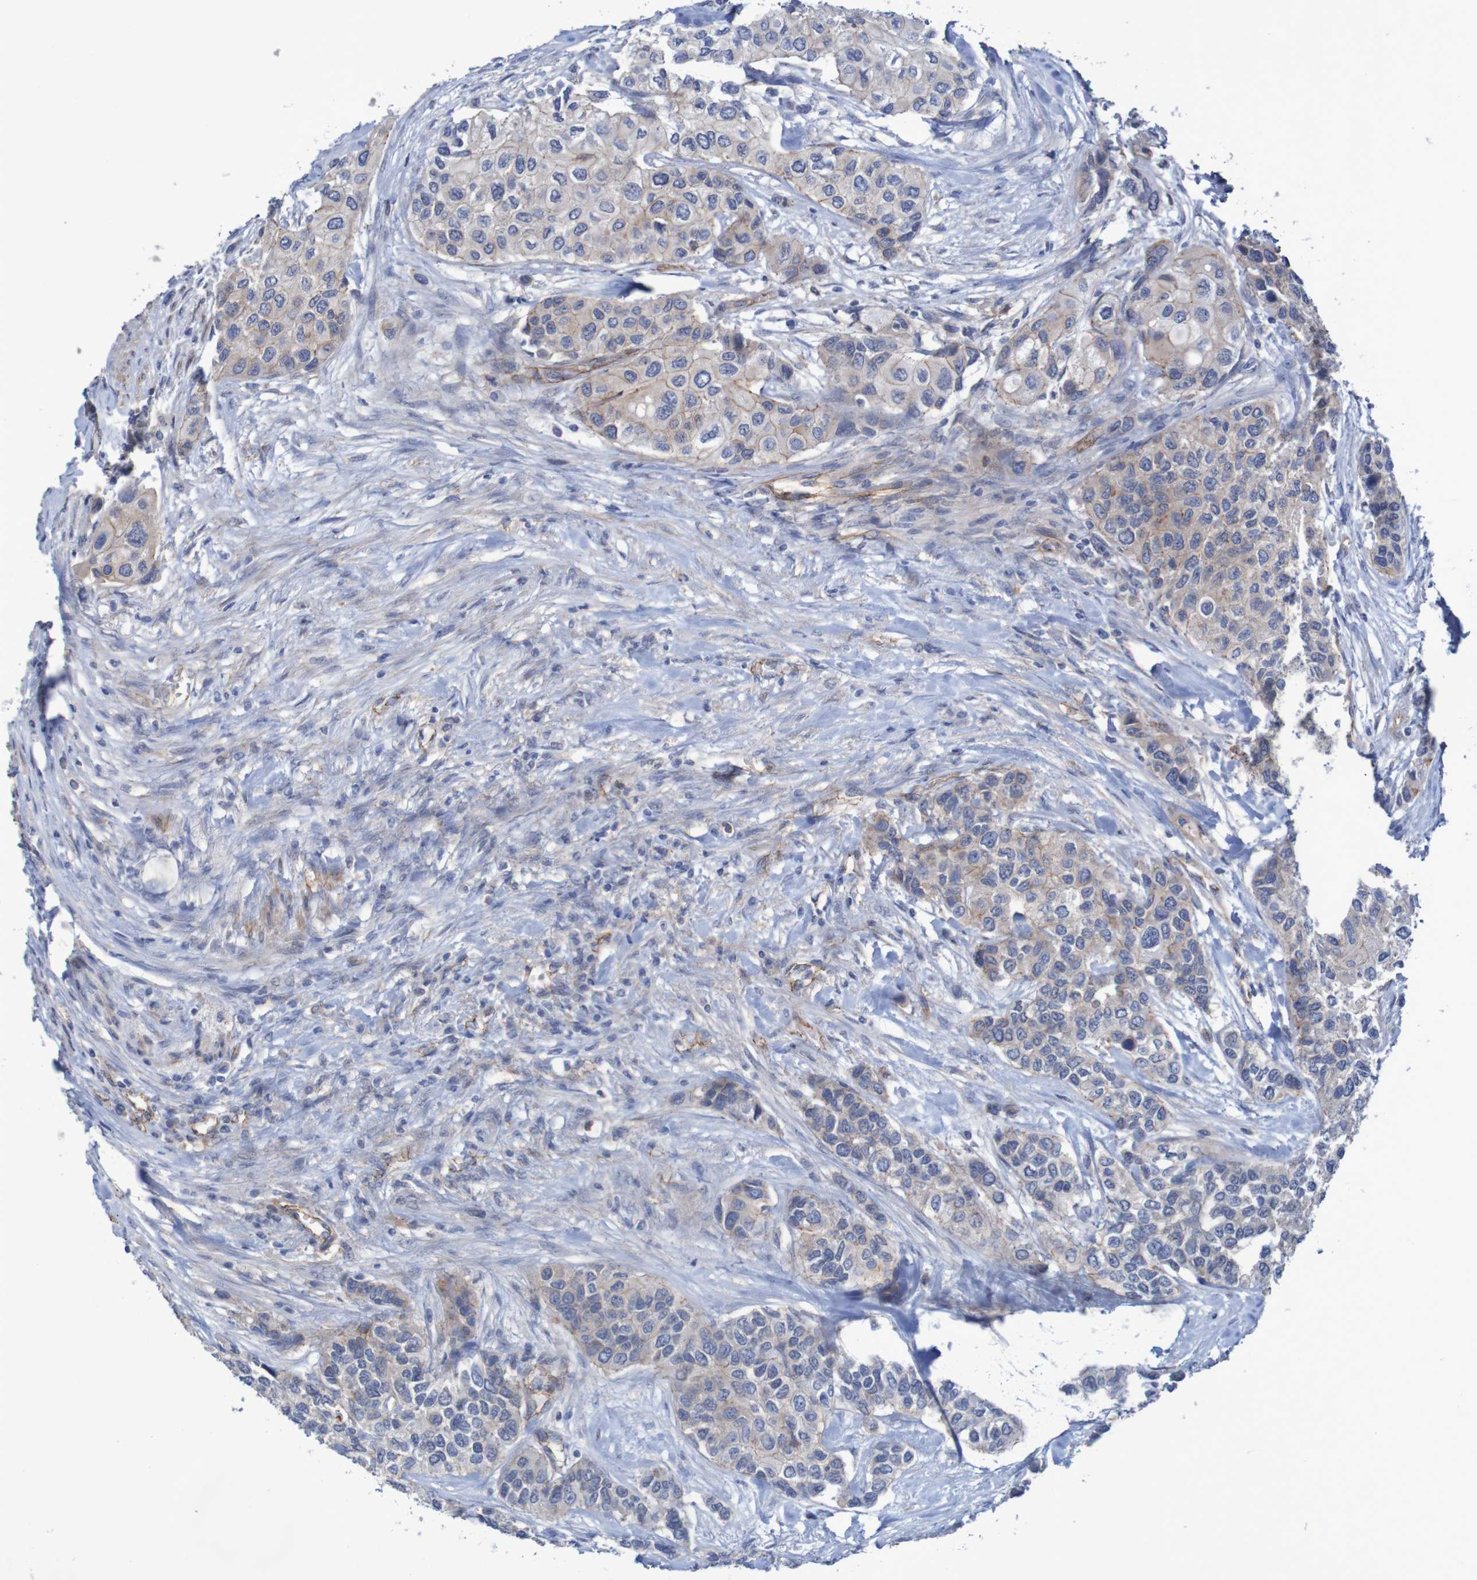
{"staining": {"intensity": "weak", "quantity": "<25%", "location": "cytoplasmic/membranous"}, "tissue": "urothelial cancer", "cell_type": "Tumor cells", "image_type": "cancer", "snomed": [{"axis": "morphology", "description": "Urothelial carcinoma, High grade"}, {"axis": "topography", "description": "Urinary bladder"}], "caption": "Image shows no significant protein expression in tumor cells of high-grade urothelial carcinoma. The staining is performed using DAB (3,3'-diaminobenzidine) brown chromogen with nuclei counter-stained in using hematoxylin.", "gene": "NECTIN2", "patient": {"sex": "female", "age": 56}}